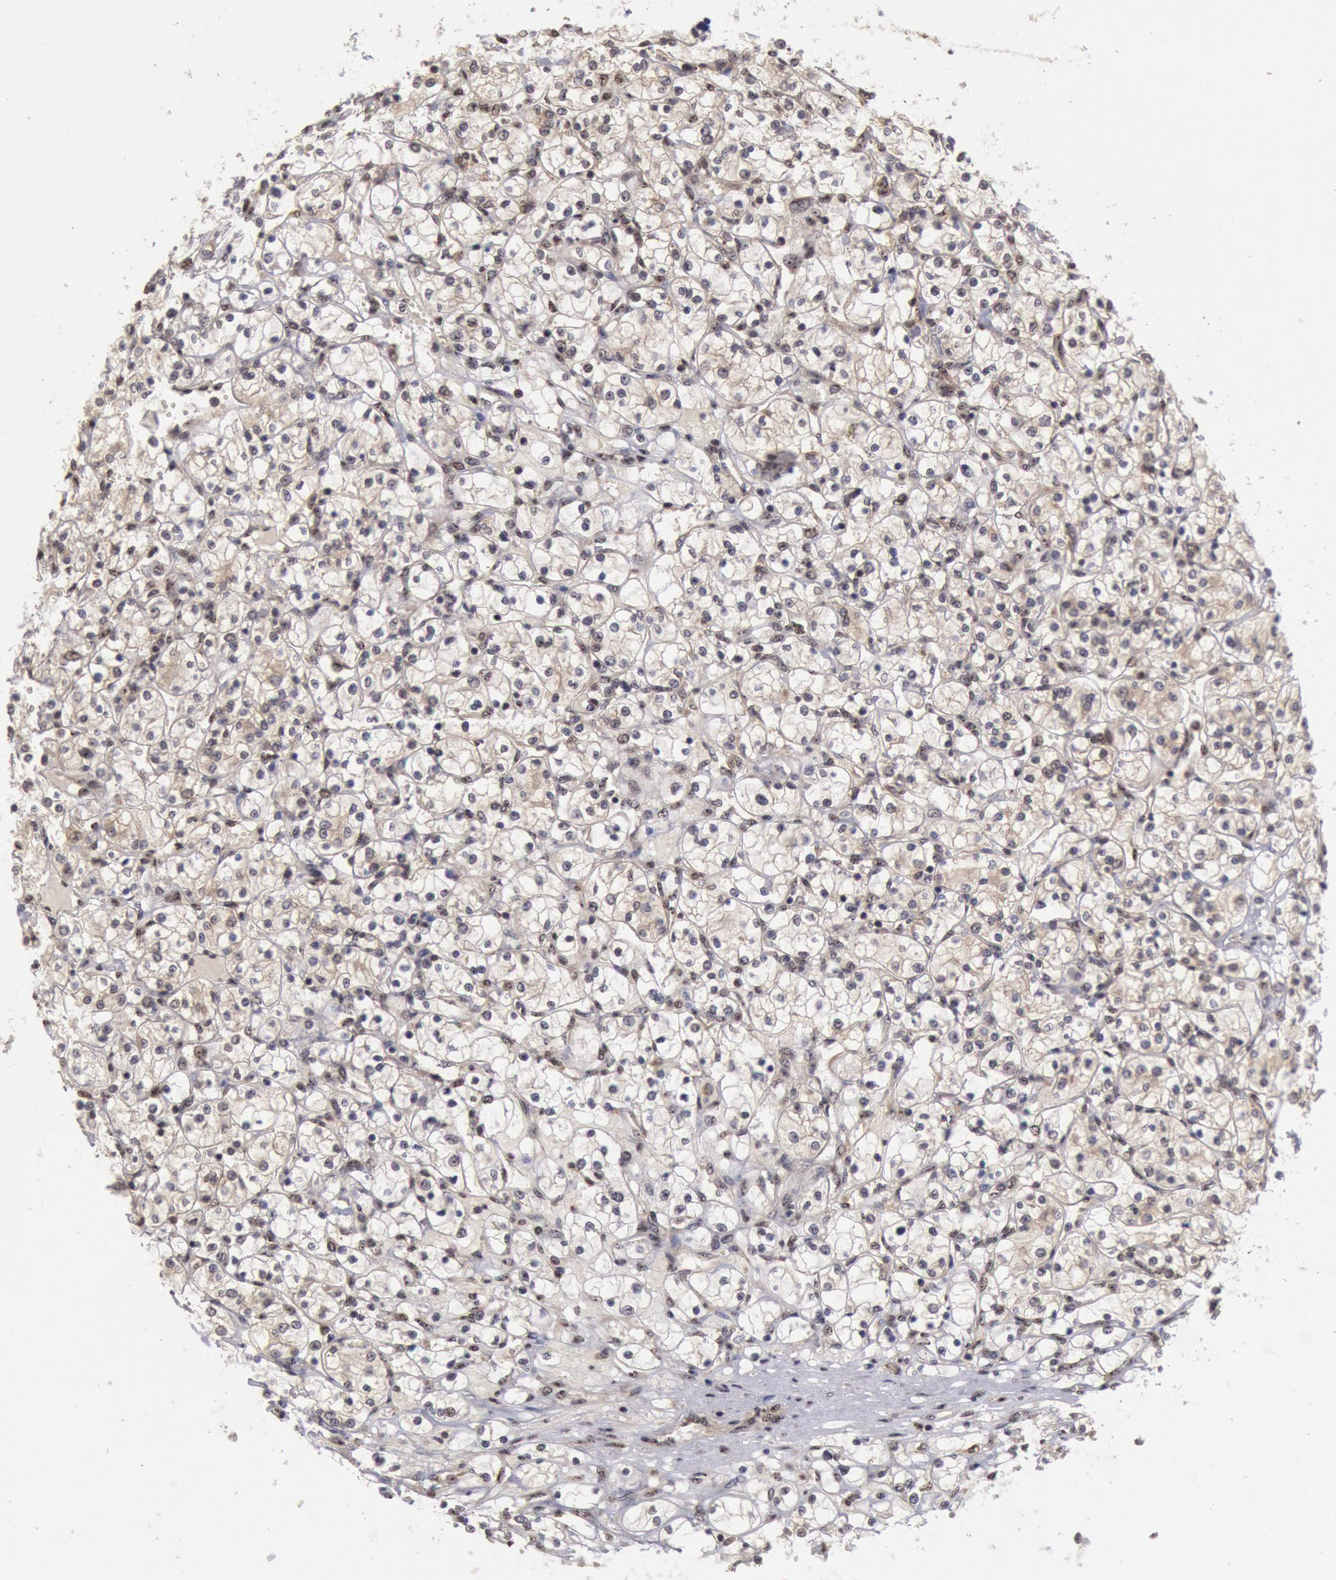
{"staining": {"intensity": "weak", "quantity": "<25%", "location": "cytoplasmic/membranous"}, "tissue": "renal cancer", "cell_type": "Tumor cells", "image_type": "cancer", "snomed": [{"axis": "morphology", "description": "Adenocarcinoma, NOS"}, {"axis": "topography", "description": "Kidney"}], "caption": "There is no significant positivity in tumor cells of adenocarcinoma (renal). Brightfield microscopy of immunohistochemistry (IHC) stained with DAB (3,3'-diaminobenzidine) (brown) and hematoxylin (blue), captured at high magnification.", "gene": "STX17", "patient": {"sex": "male", "age": 61}}